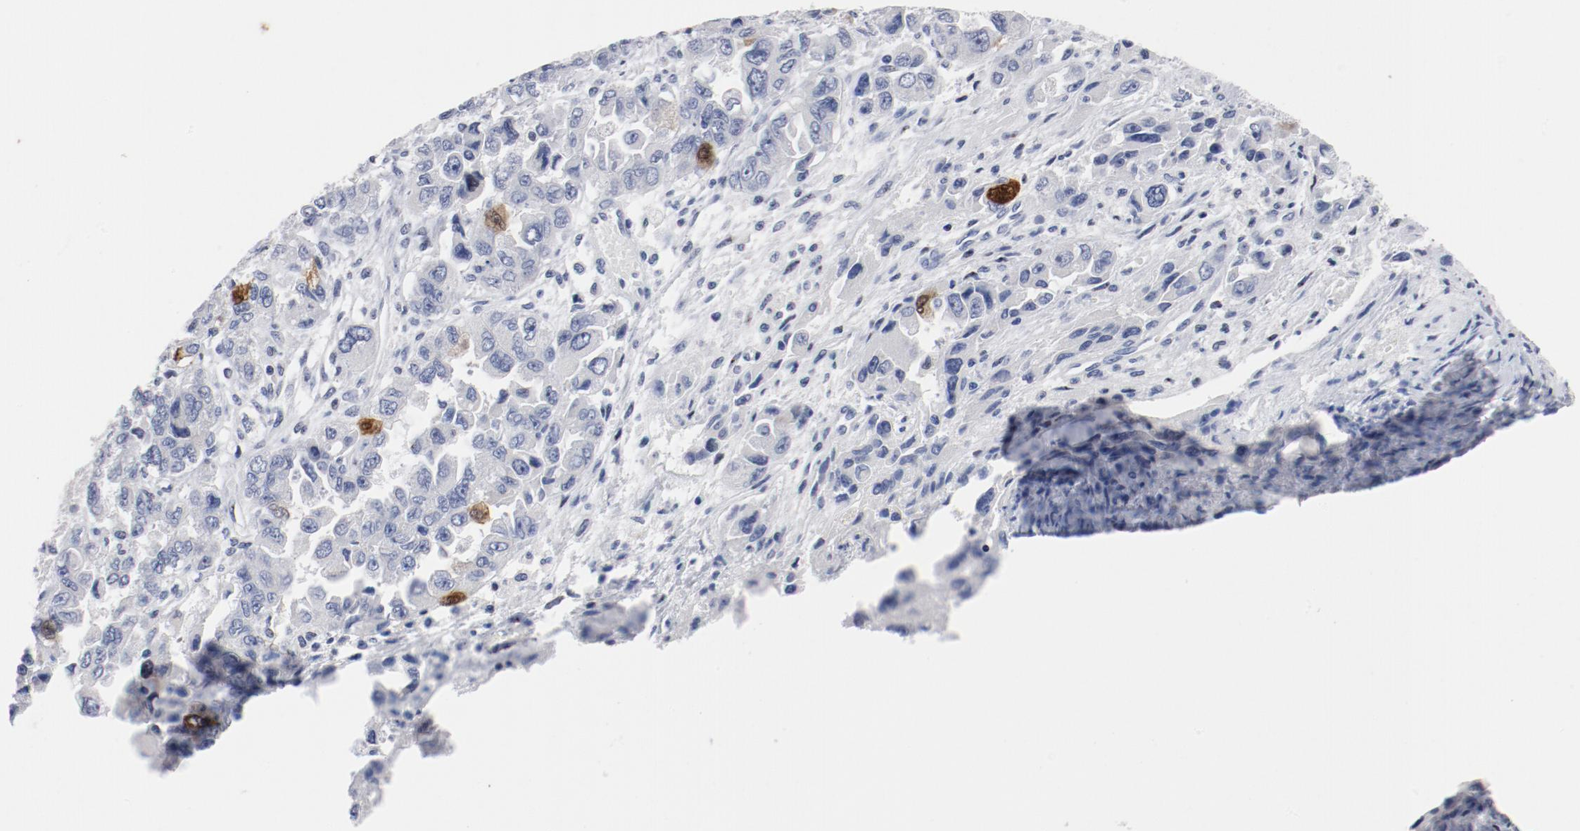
{"staining": {"intensity": "strong", "quantity": "<25%", "location": "nuclear"}, "tissue": "ovarian cancer", "cell_type": "Tumor cells", "image_type": "cancer", "snomed": [{"axis": "morphology", "description": "Cystadenocarcinoma, serous, NOS"}, {"axis": "topography", "description": "Ovary"}], "caption": "DAB (3,3'-diaminobenzidine) immunohistochemical staining of ovarian serous cystadenocarcinoma demonstrates strong nuclear protein expression in about <25% of tumor cells.", "gene": "CDC20", "patient": {"sex": "female", "age": 84}}